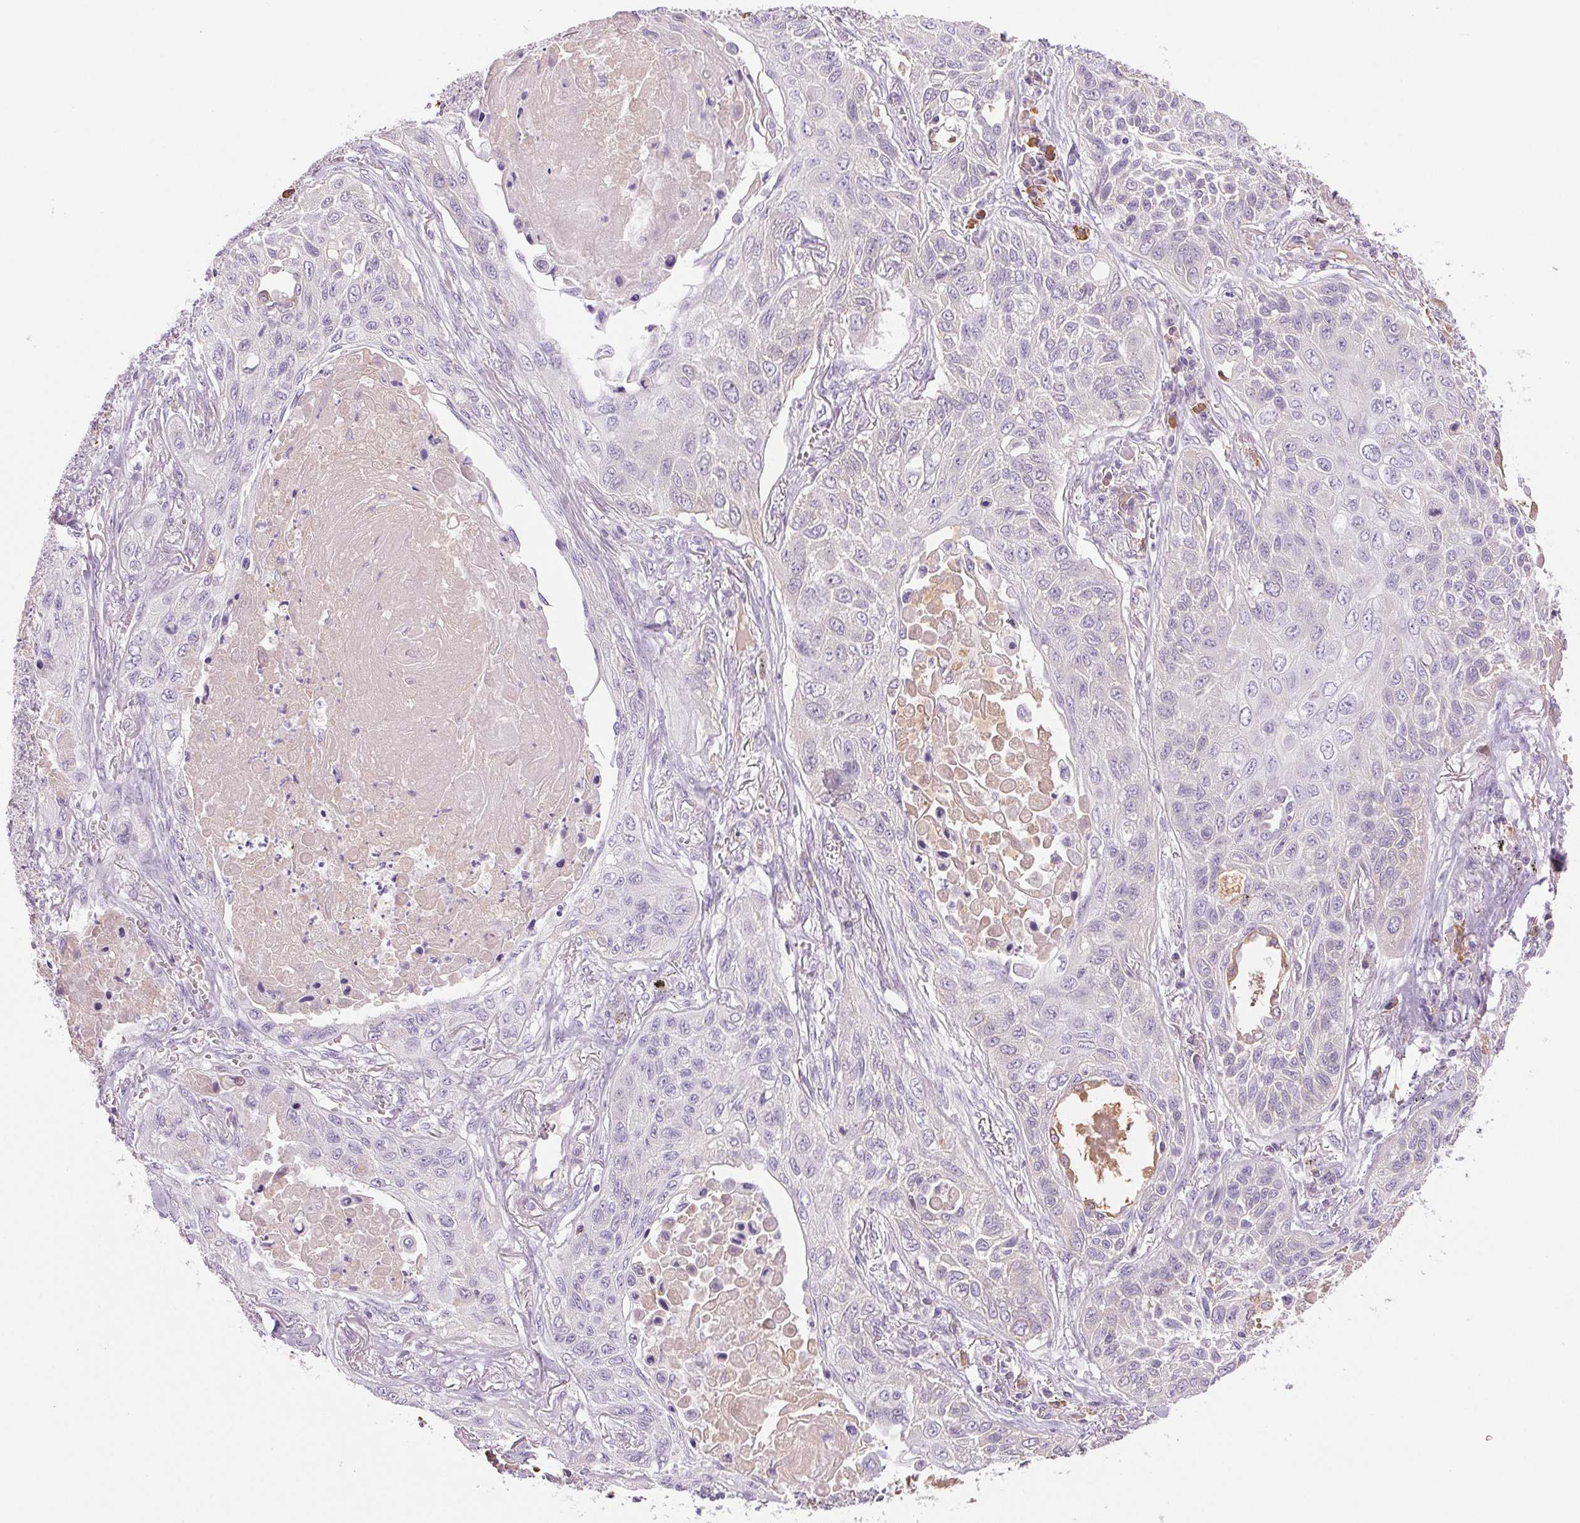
{"staining": {"intensity": "negative", "quantity": "none", "location": "none"}, "tissue": "lung cancer", "cell_type": "Tumor cells", "image_type": "cancer", "snomed": [{"axis": "morphology", "description": "Squamous cell carcinoma, NOS"}, {"axis": "topography", "description": "Lung"}], "caption": "High magnification brightfield microscopy of lung cancer stained with DAB (3,3'-diaminobenzidine) (brown) and counterstained with hematoxylin (blue): tumor cells show no significant positivity. The staining is performed using DAB (3,3'-diaminobenzidine) brown chromogen with nuclei counter-stained in using hematoxylin.", "gene": "IFIT1B", "patient": {"sex": "male", "age": 75}}